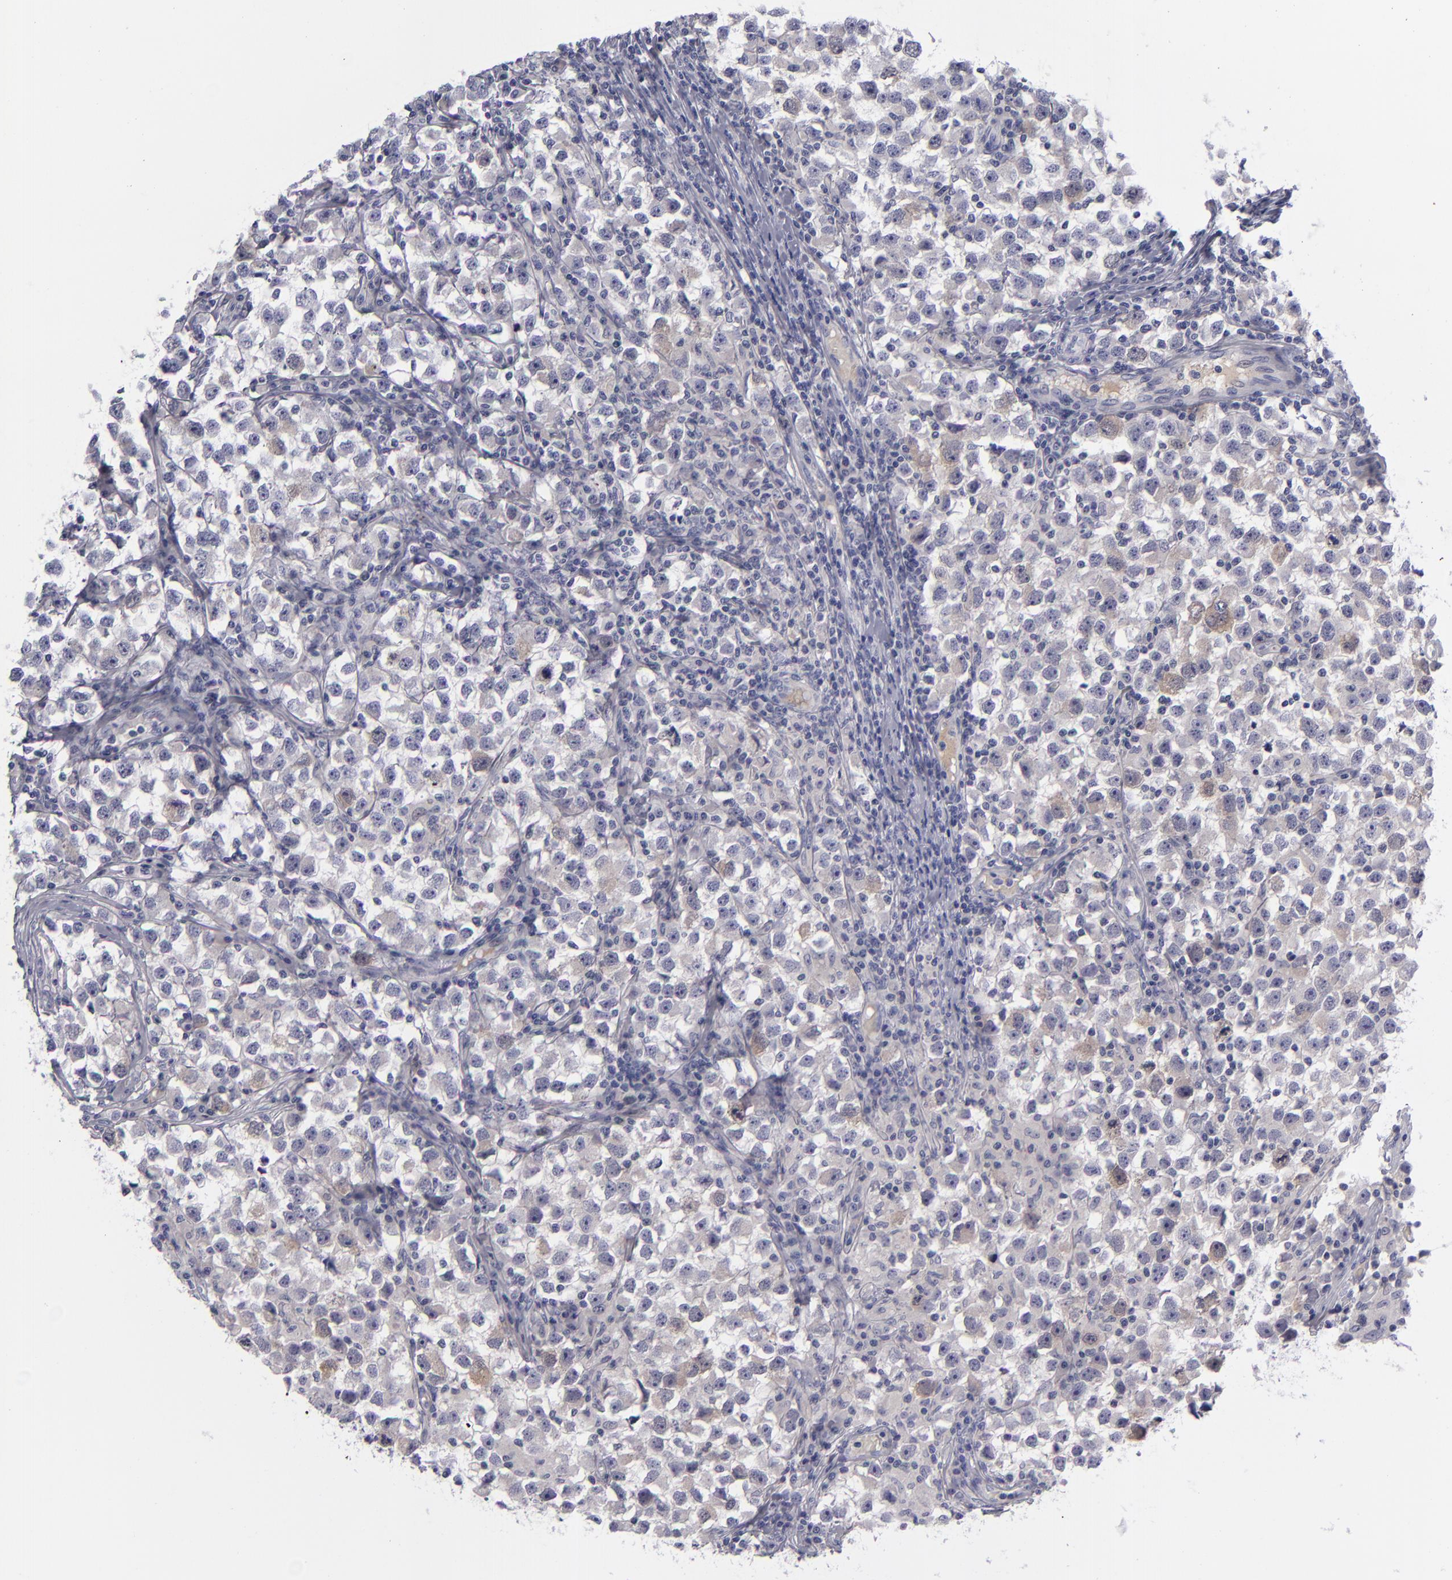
{"staining": {"intensity": "weak", "quantity": "<25%", "location": "cytoplasmic/membranous,nuclear"}, "tissue": "testis cancer", "cell_type": "Tumor cells", "image_type": "cancer", "snomed": [{"axis": "morphology", "description": "Seminoma, NOS"}, {"axis": "topography", "description": "Testis"}], "caption": "Immunohistochemistry (IHC) of testis seminoma reveals no positivity in tumor cells.", "gene": "AURKA", "patient": {"sex": "male", "age": 33}}